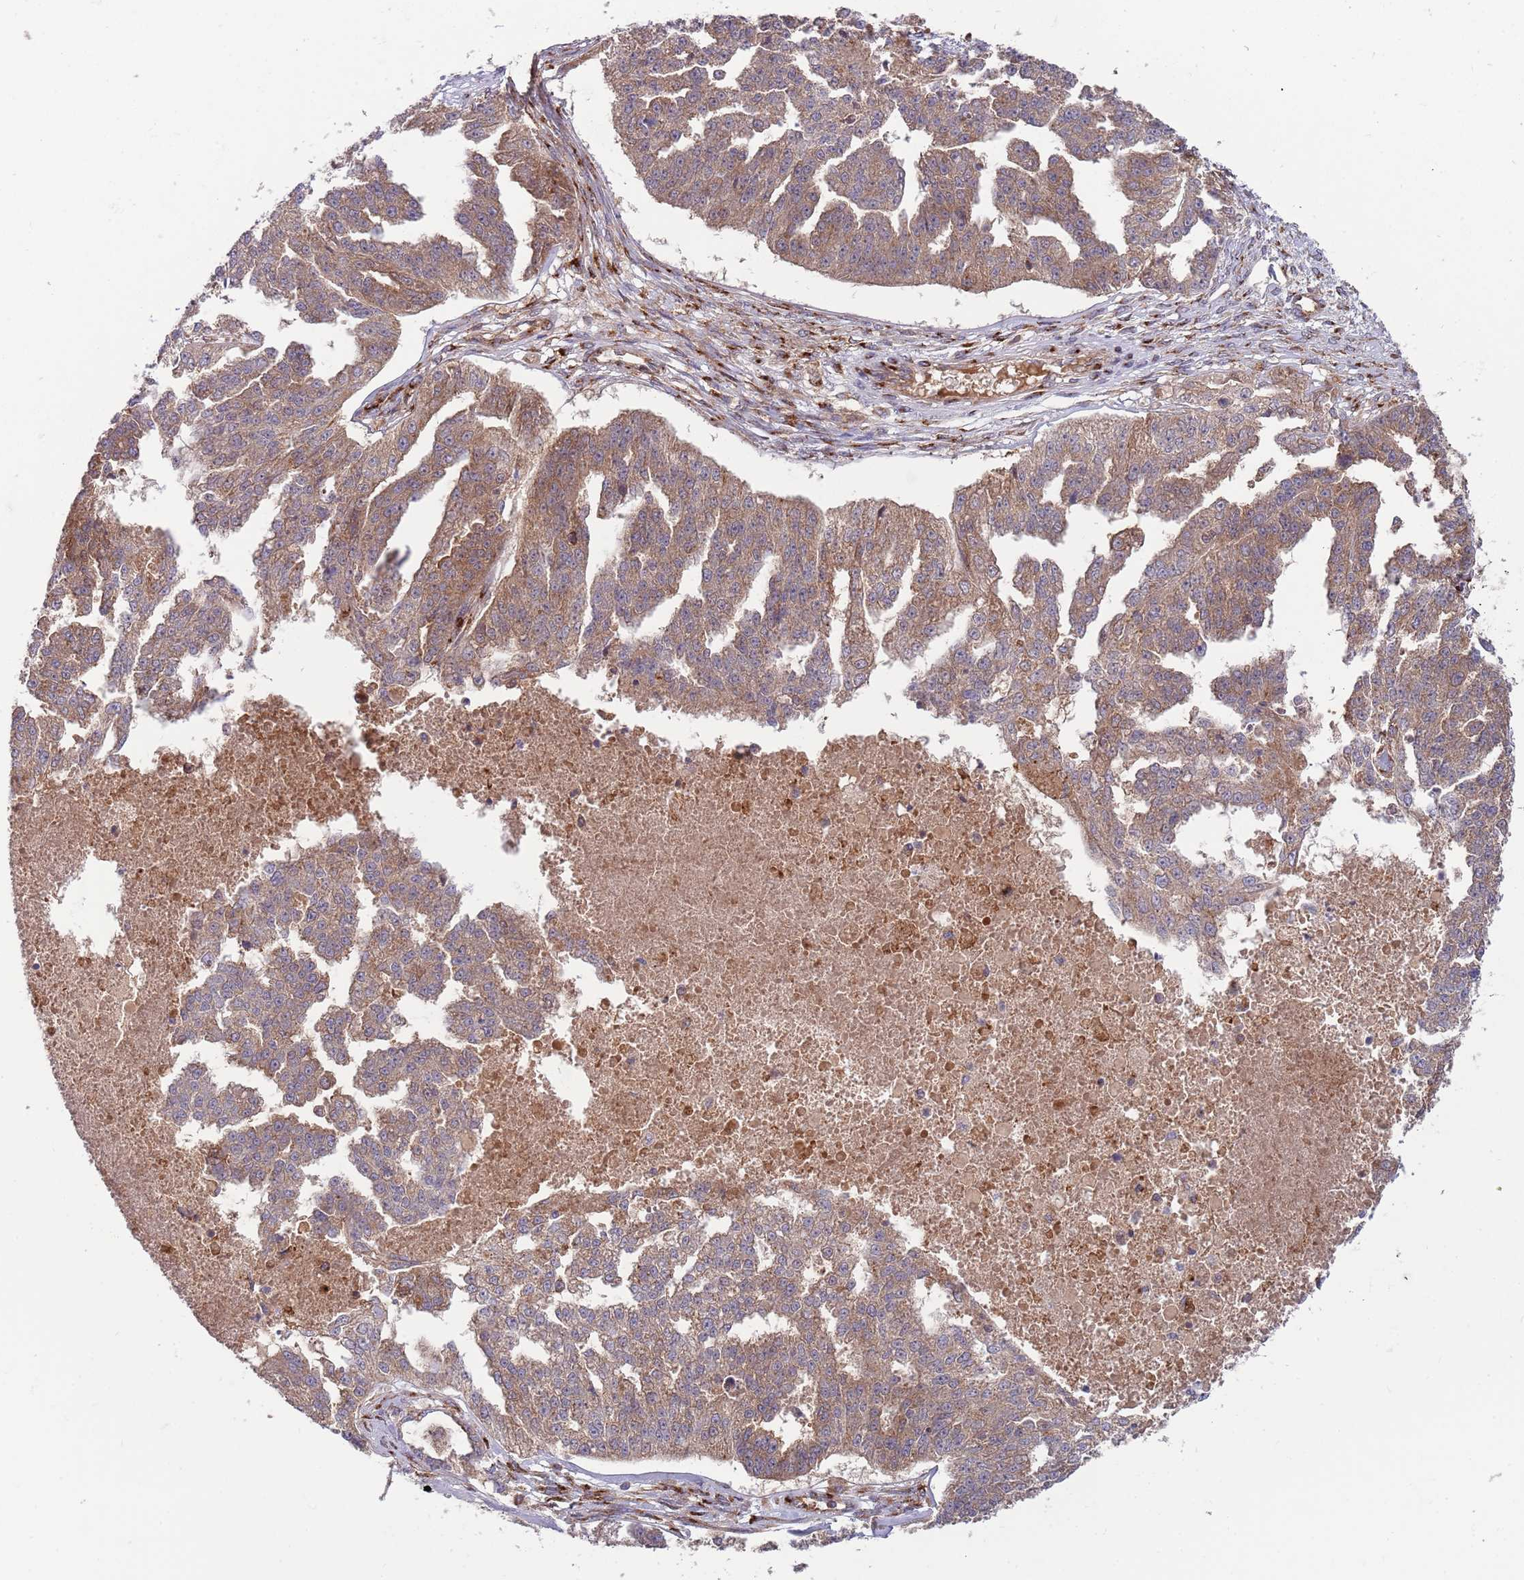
{"staining": {"intensity": "moderate", "quantity": ">75%", "location": "cytoplasmic/membranous"}, "tissue": "ovarian cancer", "cell_type": "Tumor cells", "image_type": "cancer", "snomed": [{"axis": "morphology", "description": "Cystadenocarcinoma, serous, NOS"}, {"axis": "topography", "description": "Ovary"}], "caption": "Approximately >75% of tumor cells in human serous cystadenocarcinoma (ovarian) display moderate cytoplasmic/membranous protein positivity as visualized by brown immunohistochemical staining.", "gene": "BTBD7", "patient": {"sex": "female", "age": 58}}